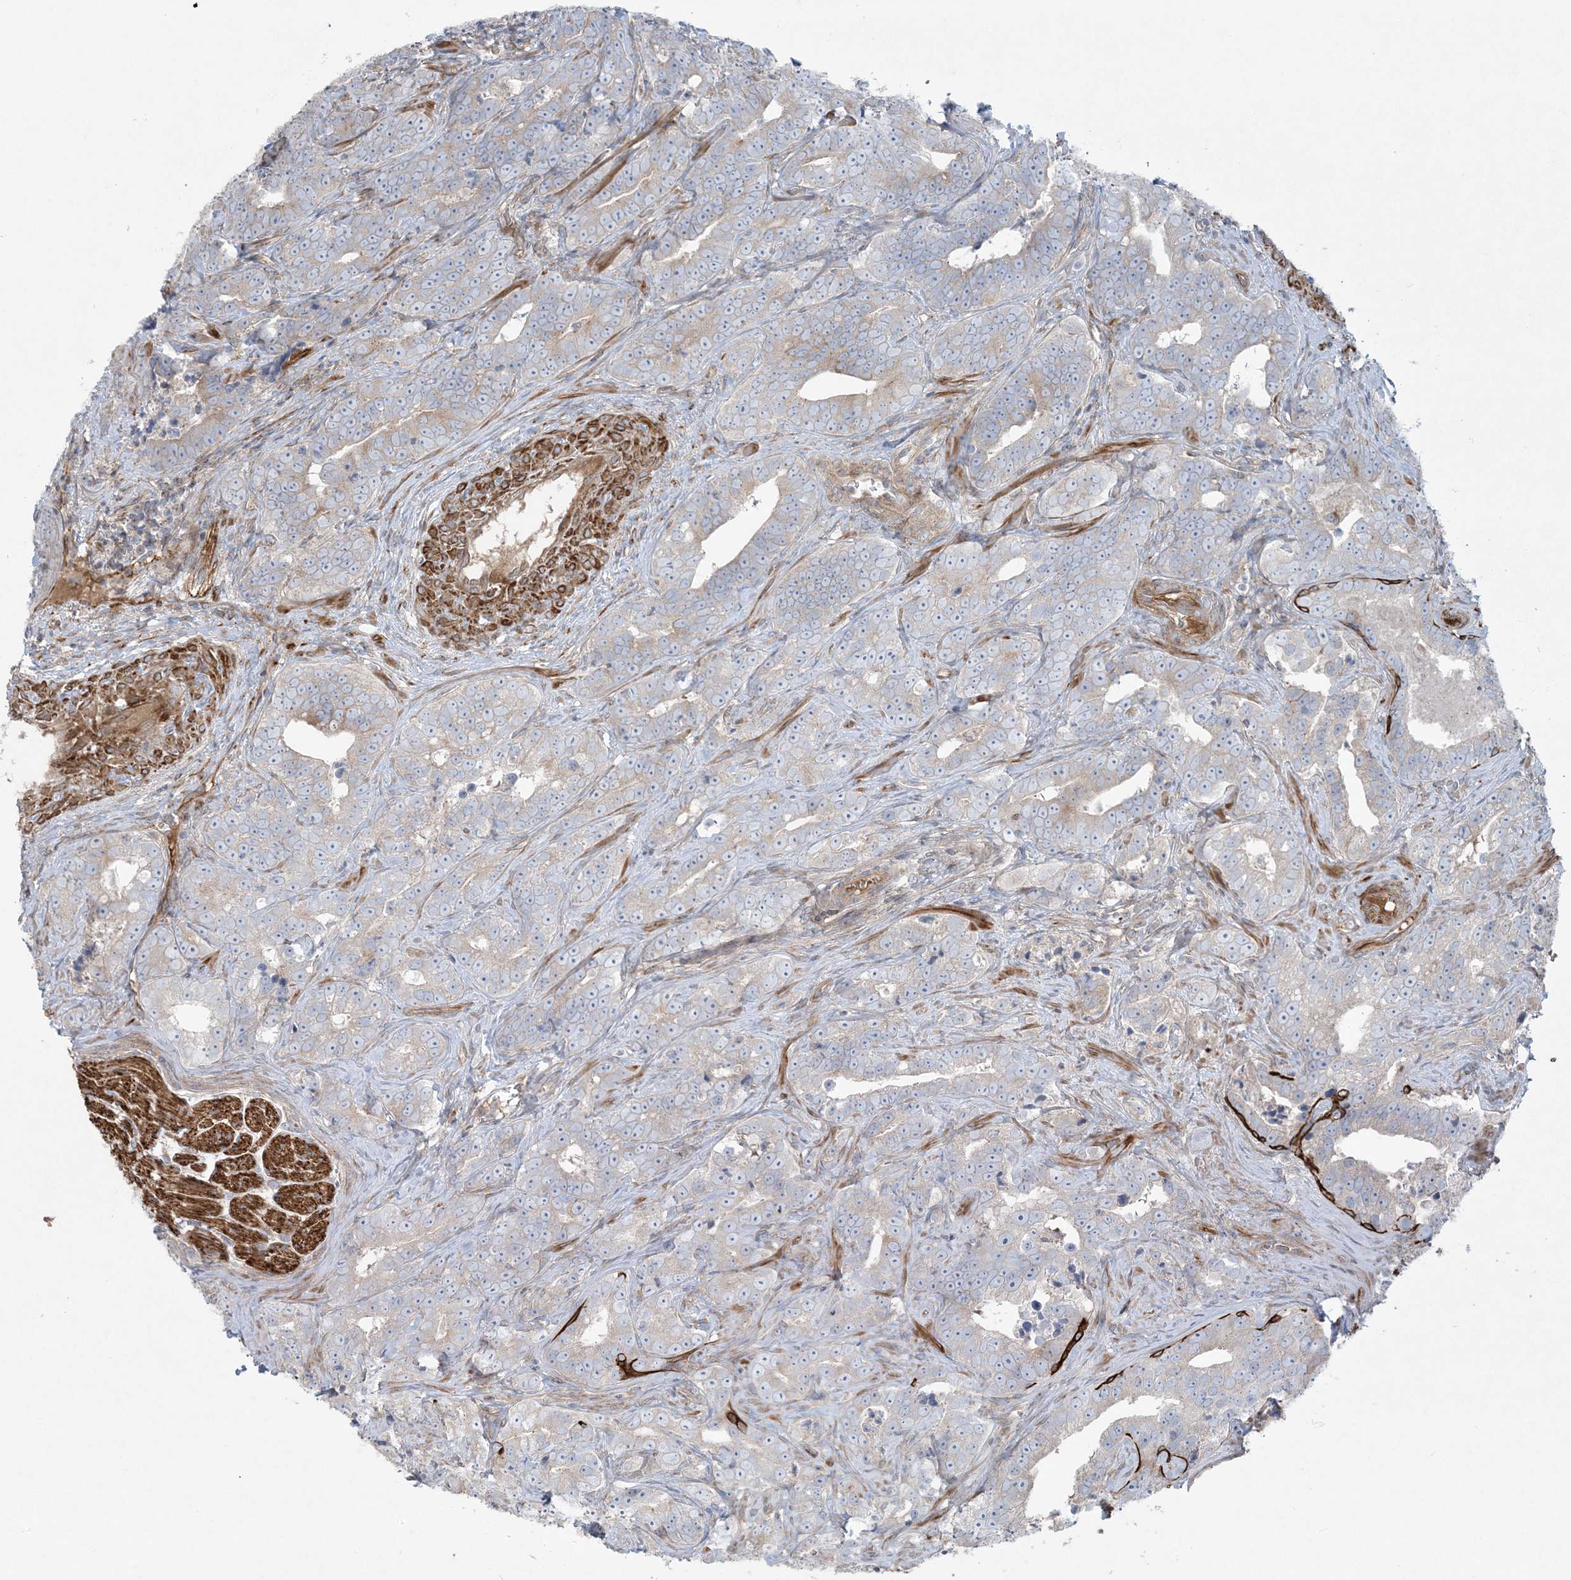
{"staining": {"intensity": "weak", "quantity": "25%-75%", "location": "cytoplasmic/membranous"}, "tissue": "prostate cancer", "cell_type": "Tumor cells", "image_type": "cancer", "snomed": [{"axis": "morphology", "description": "Adenocarcinoma, High grade"}, {"axis": "topography", "description": "Prostate"}], "caption": "Prostate cancer stained for a protein displays weak cytoplasmic/membranous positivity in tumor cells. (brown staining indicates protein expression, while blue staining denotes nuclei).", "gene": "PIK3R4", "patient": {"sex": "male", "age": 62}}